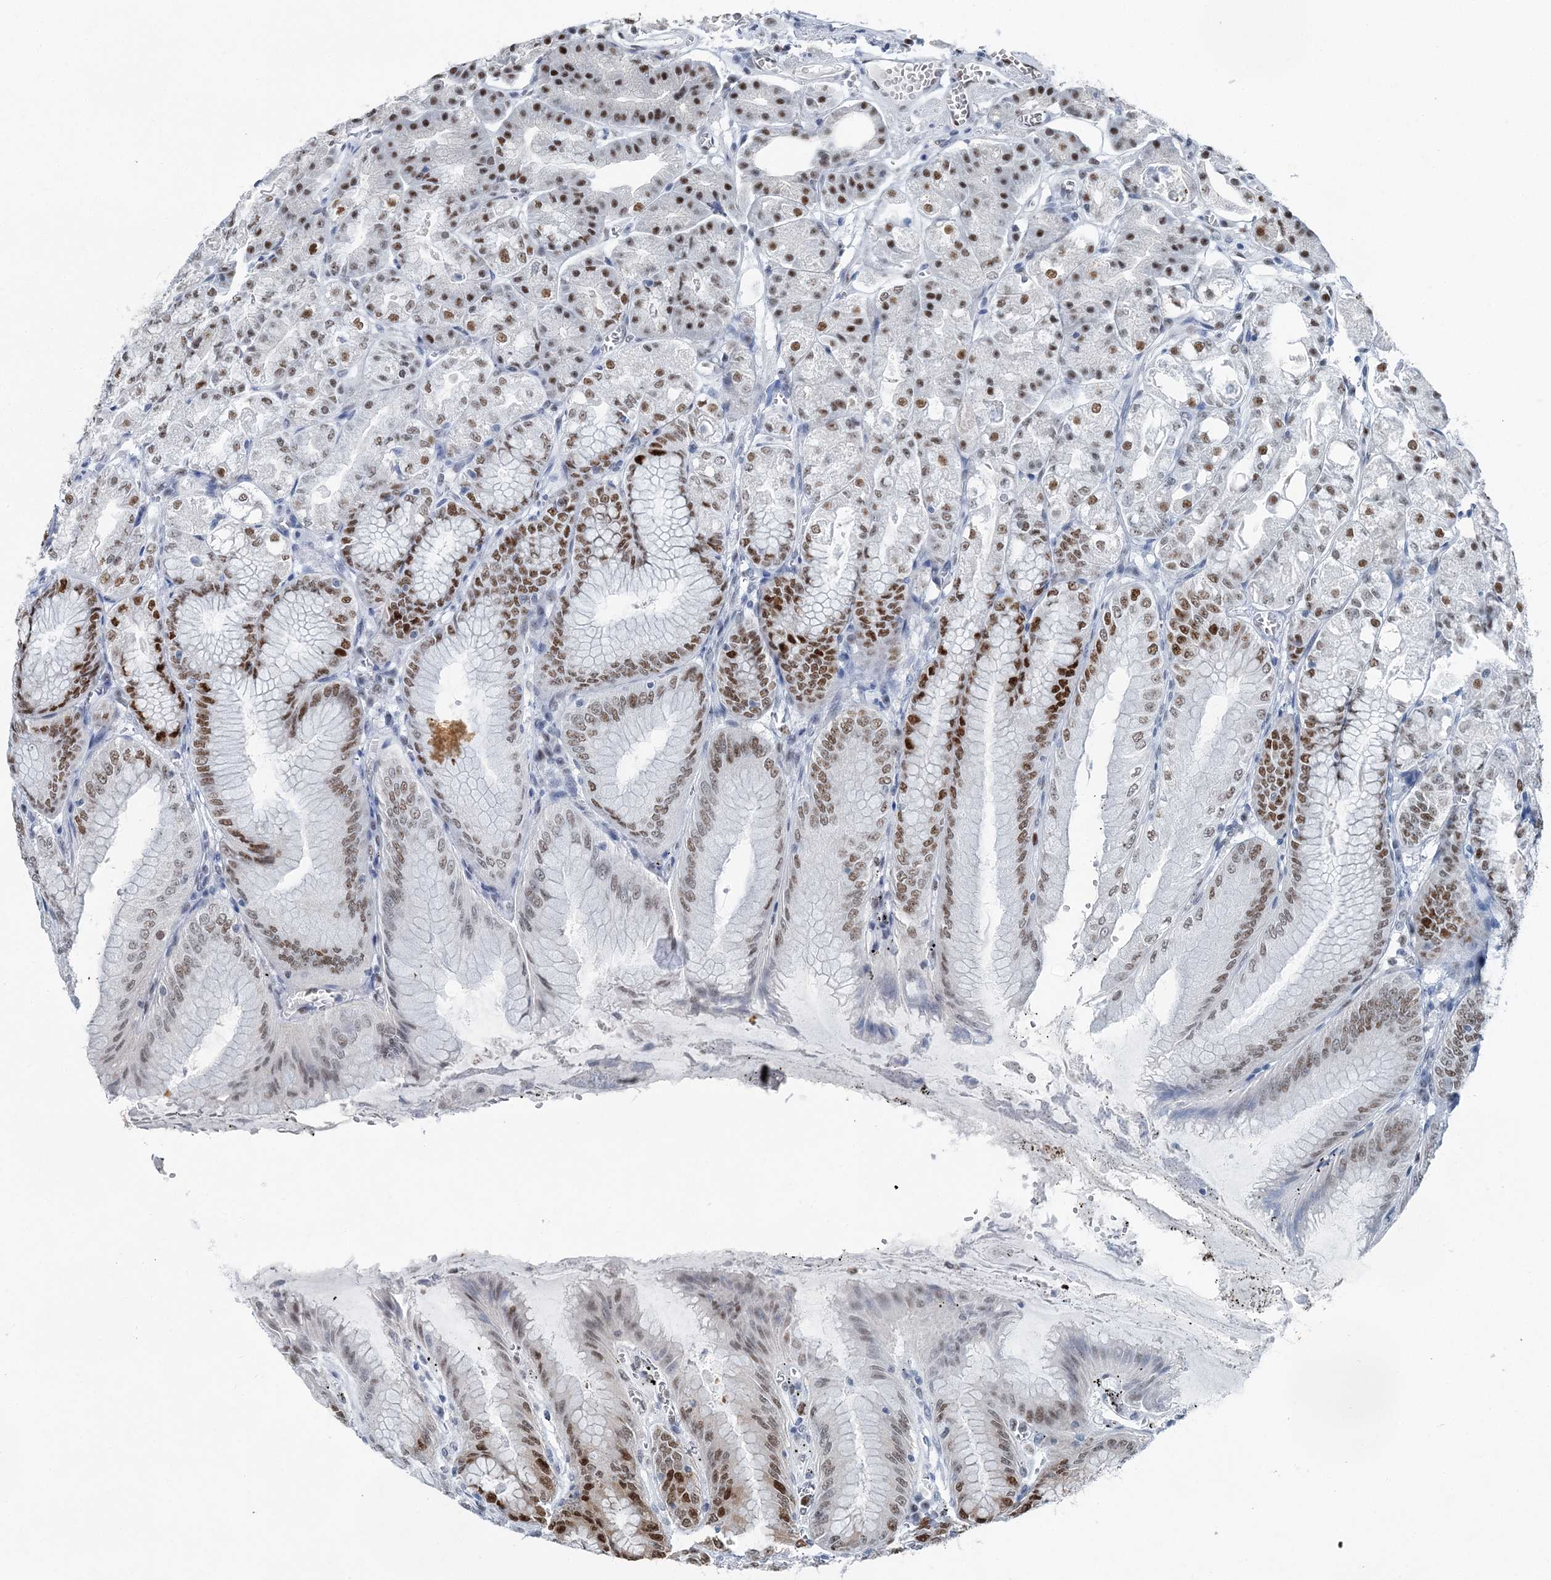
{"staining": {"intensity": "strong", "quantity": "25%-75%", "location": "nuclear"}, "tissue": "stomach", "cell_type": "Glandular cells", "image_type": "normal", "snomed": [{"axis": "morphology", "description": "Normal tissue, NOS"}, {"axis": "topography", "description": "Stomach, lower"}], "caption": "The histopathology image exhibits a brown stain indicating the presence of a protein in the nuclear of glandular cells in stomach. (IHC, brightfield microscopy, high magnification).", "gene": "HAT1", "patient": {"sex": "male", "age": 71}}